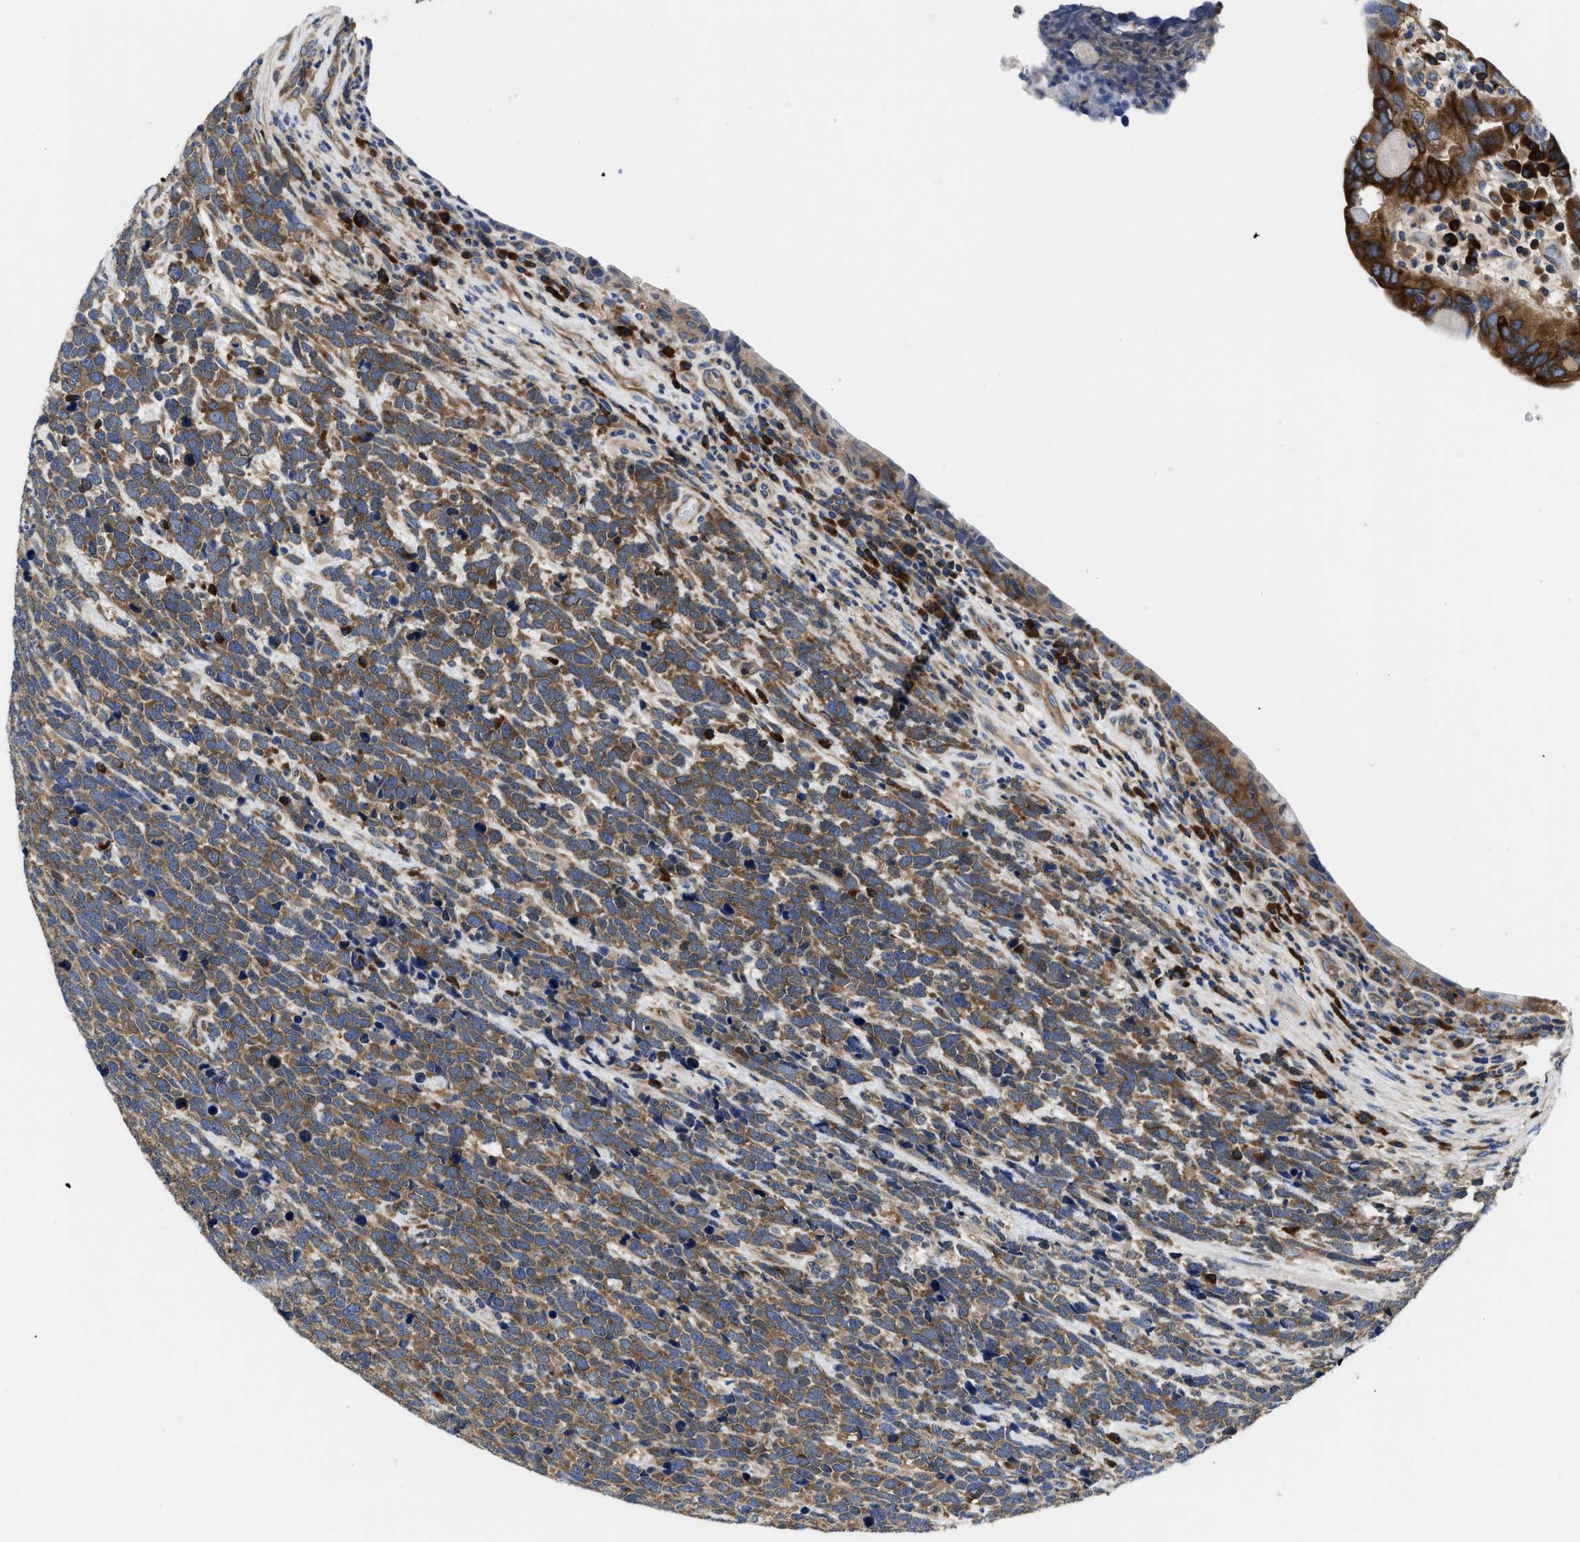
{"staining": {"intensity": "moderate", "quantity": ">75%", "location": "cytoplasmic/membranous"}, "tissue": "urothelial cancer", "cell_type": "Tumor cells", "image_type": "cancer", "snomed": [{"axis": "morphology", "description": "Urothelial carcinoma, High grade"}, {"axis": "topography", "description": "Urinary bladder"}], "caption": "The immunohistochemical stain highlights moderate cytoplasmic/membranous staining in tumor cells of urothelial cancer tissue.", "gene": "YARS1", "patient": {"sex": "female", "age": 82}}